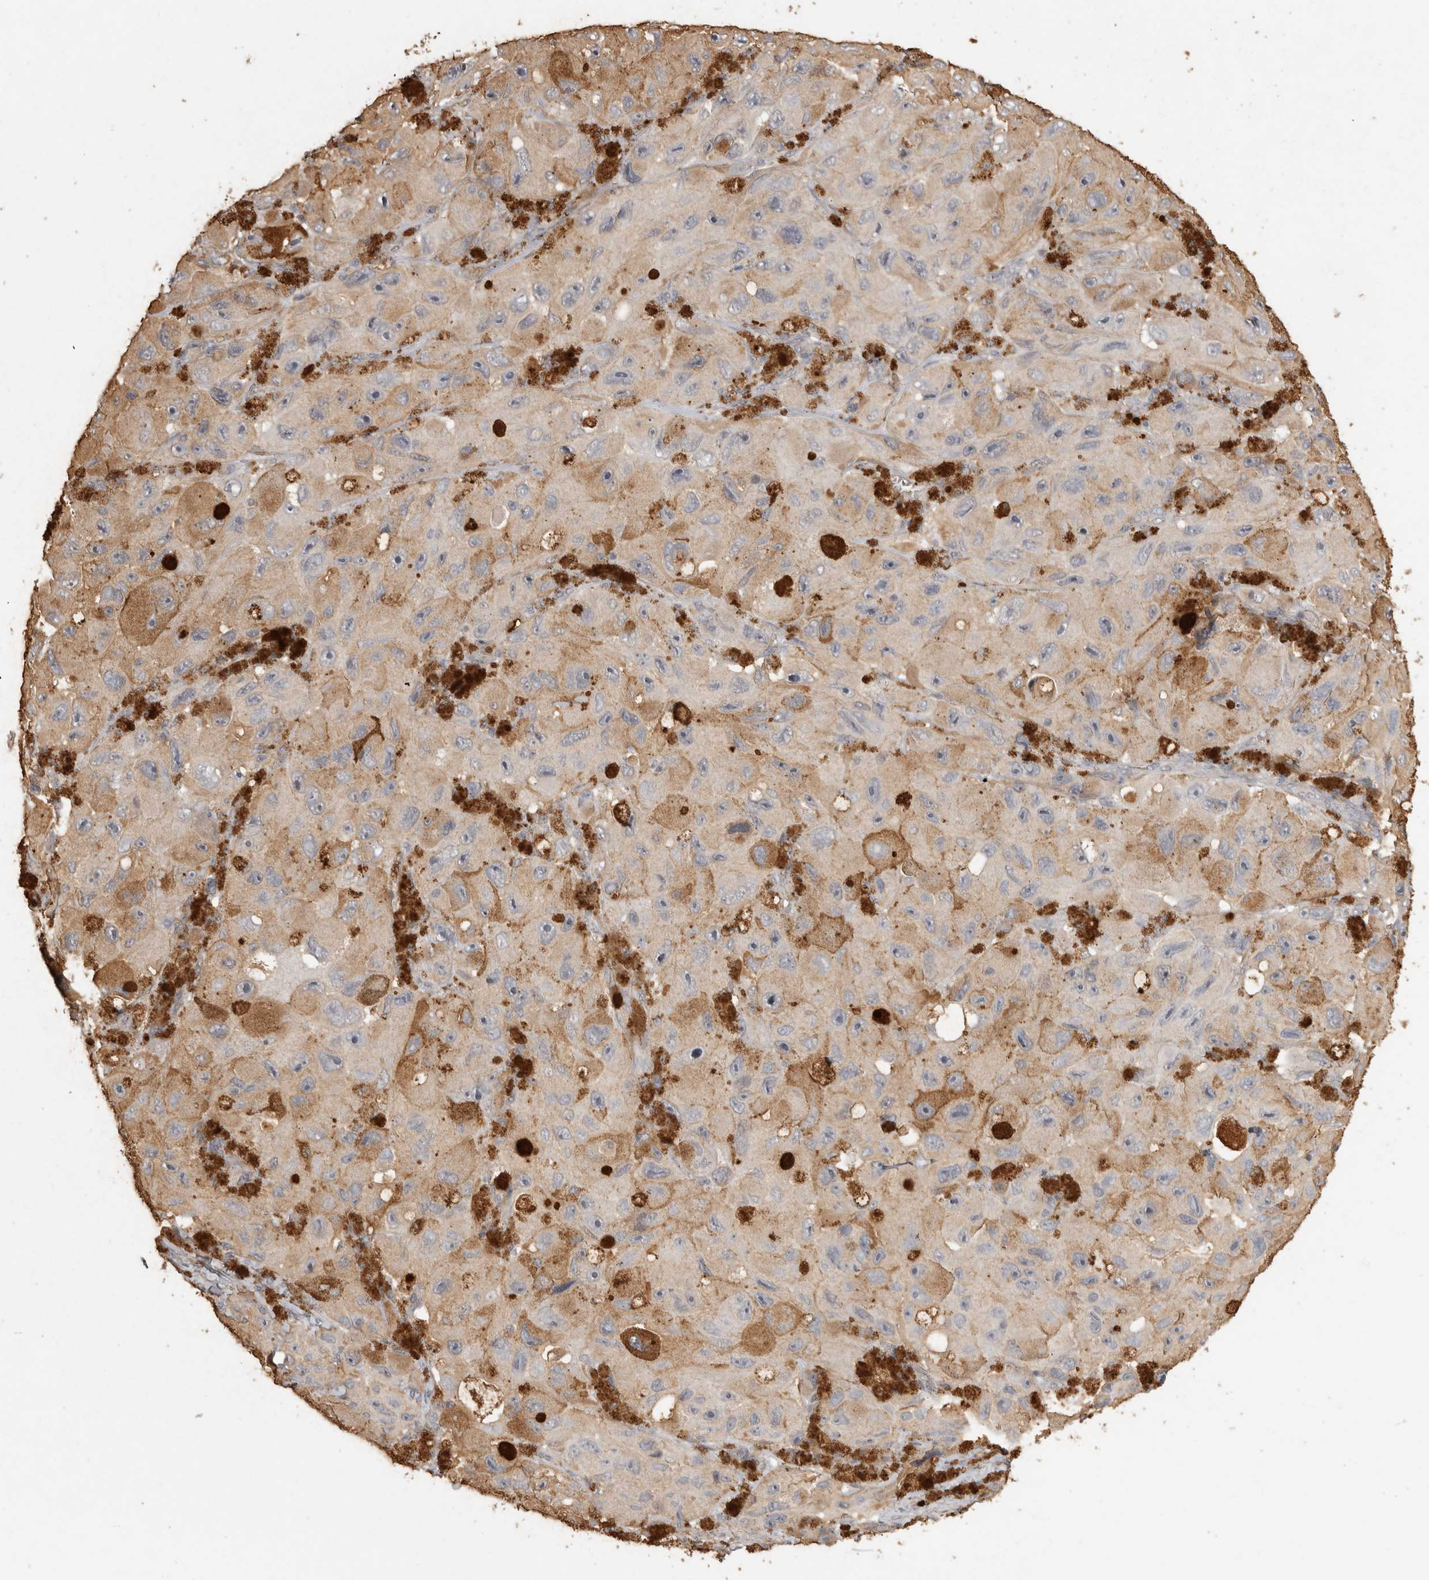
{"staining": {"intensity": "moderate", "quantity": "25%-75%", "location": "cytoplasmic/membranous"}, "tissue": "melanoma", "cell_type": "Tumor cells", "image_type": "cancer", "snomed": [{"axis": "morphology", "description": "Malignant melanoma, NOS"}, {"axis": "topography", "description": "Skin"}], "caption": "Immunohistochemistry image of malignant melanoma stained for a protein (brown), which displays medium levels of moderate cytoplasmic/membranous staining in approximately 25%-75% of tumor cells.", "gene": "REPS2", "patient": {"sex": "female", "age": 73}}